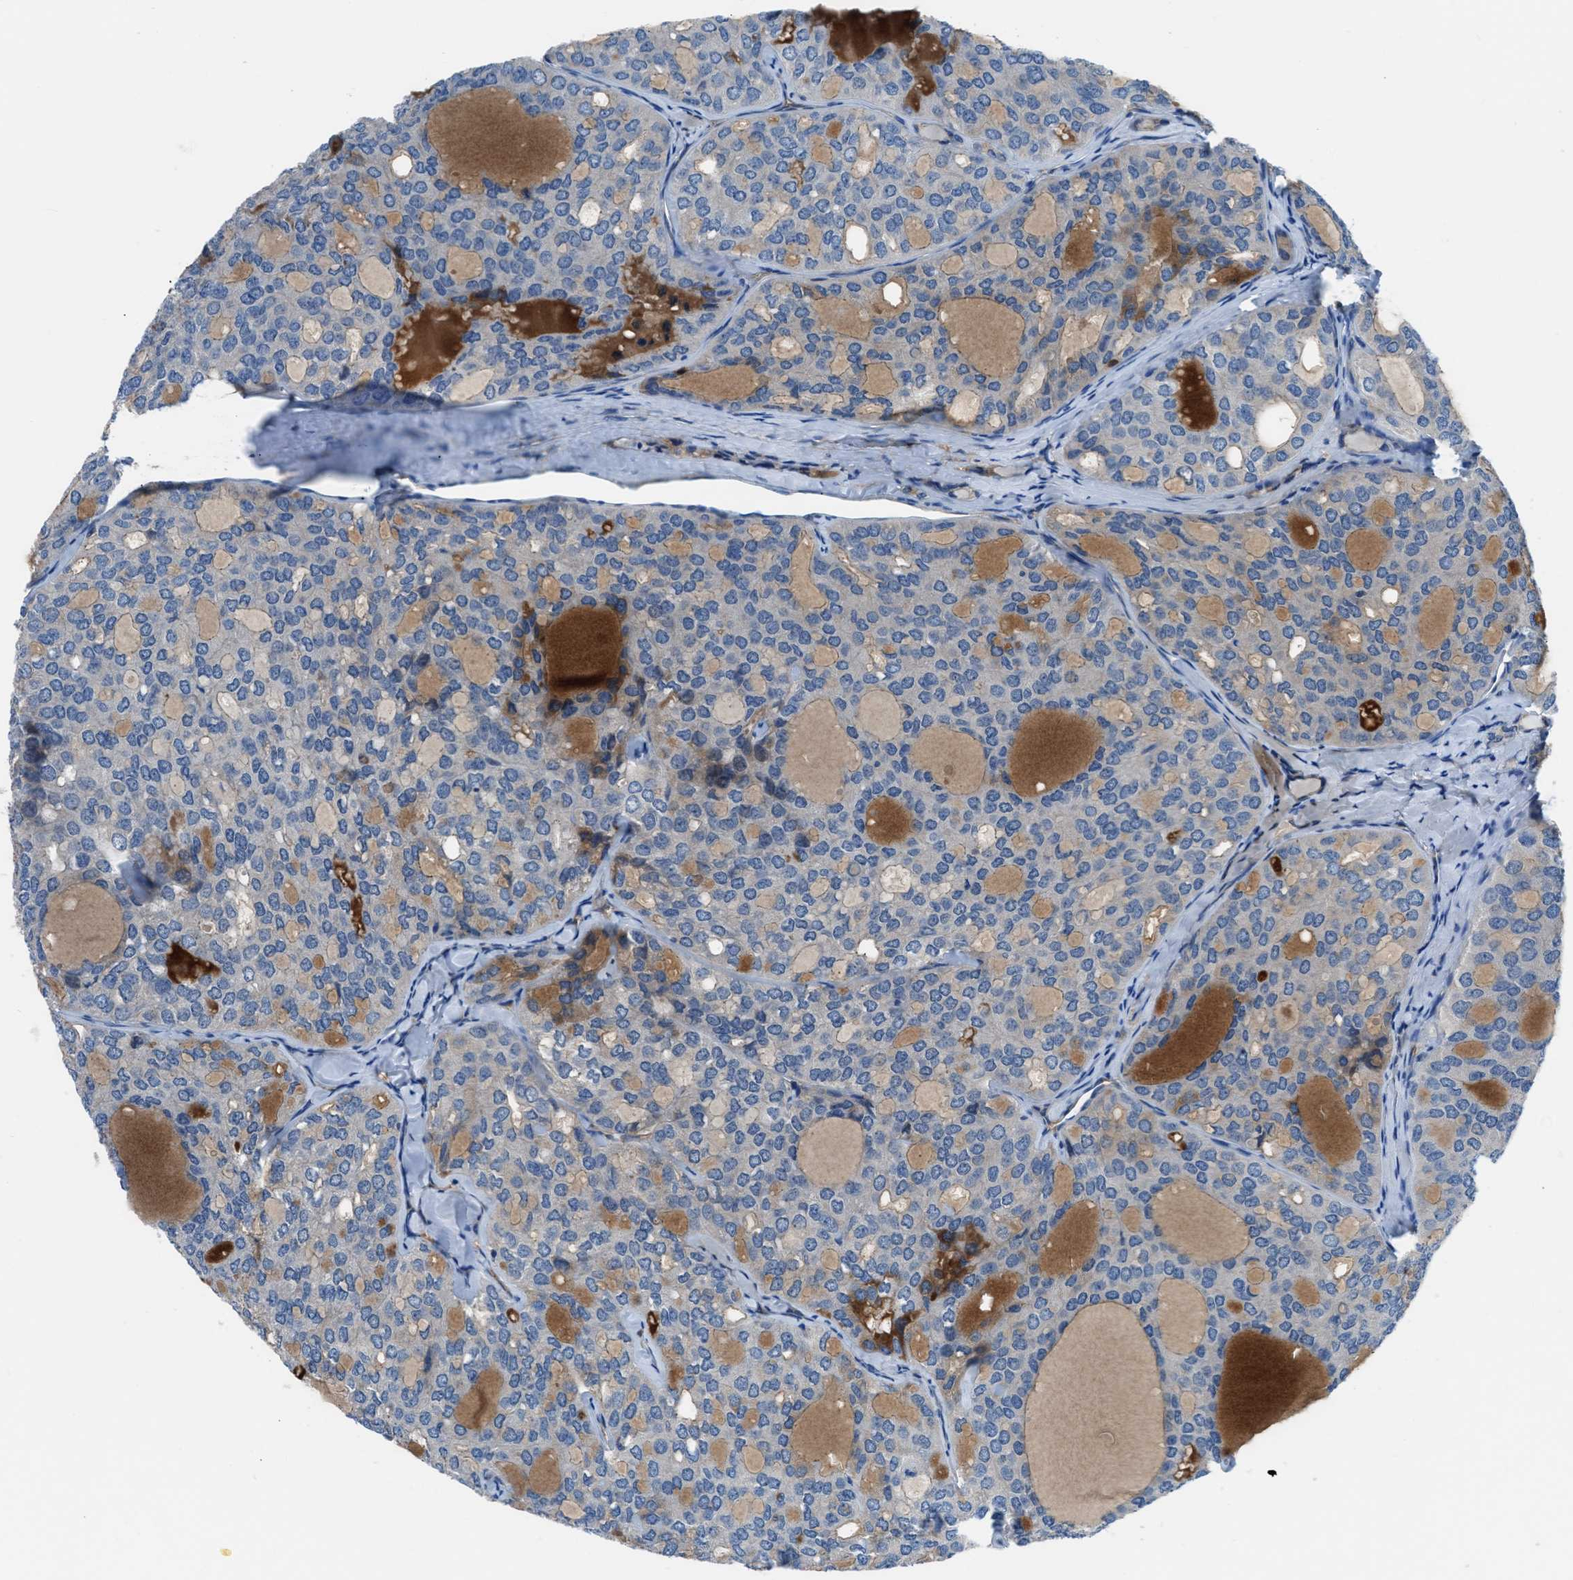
{"staining": {"intensity": "negative", "quantity": "none", "location": "none"}, "tissue": "thyroid cancer", "cell_type": "Tumor cells", "image_type": "cancer", "snomed": [{"axis": "morphology", "description": "Follicular adenoma carcinoma, NOS"}, {"axis": "topography", "description": "Thyroid gland"}], "caption": "Immunohistochemistry (IHC) image of human follicular adenoma carcinoma (thyroid) stained for a protein (brown), which shows no expression in tumor cells.", "gene": "SLC38A6", "patient": {"sex": "male", "age": 75}}